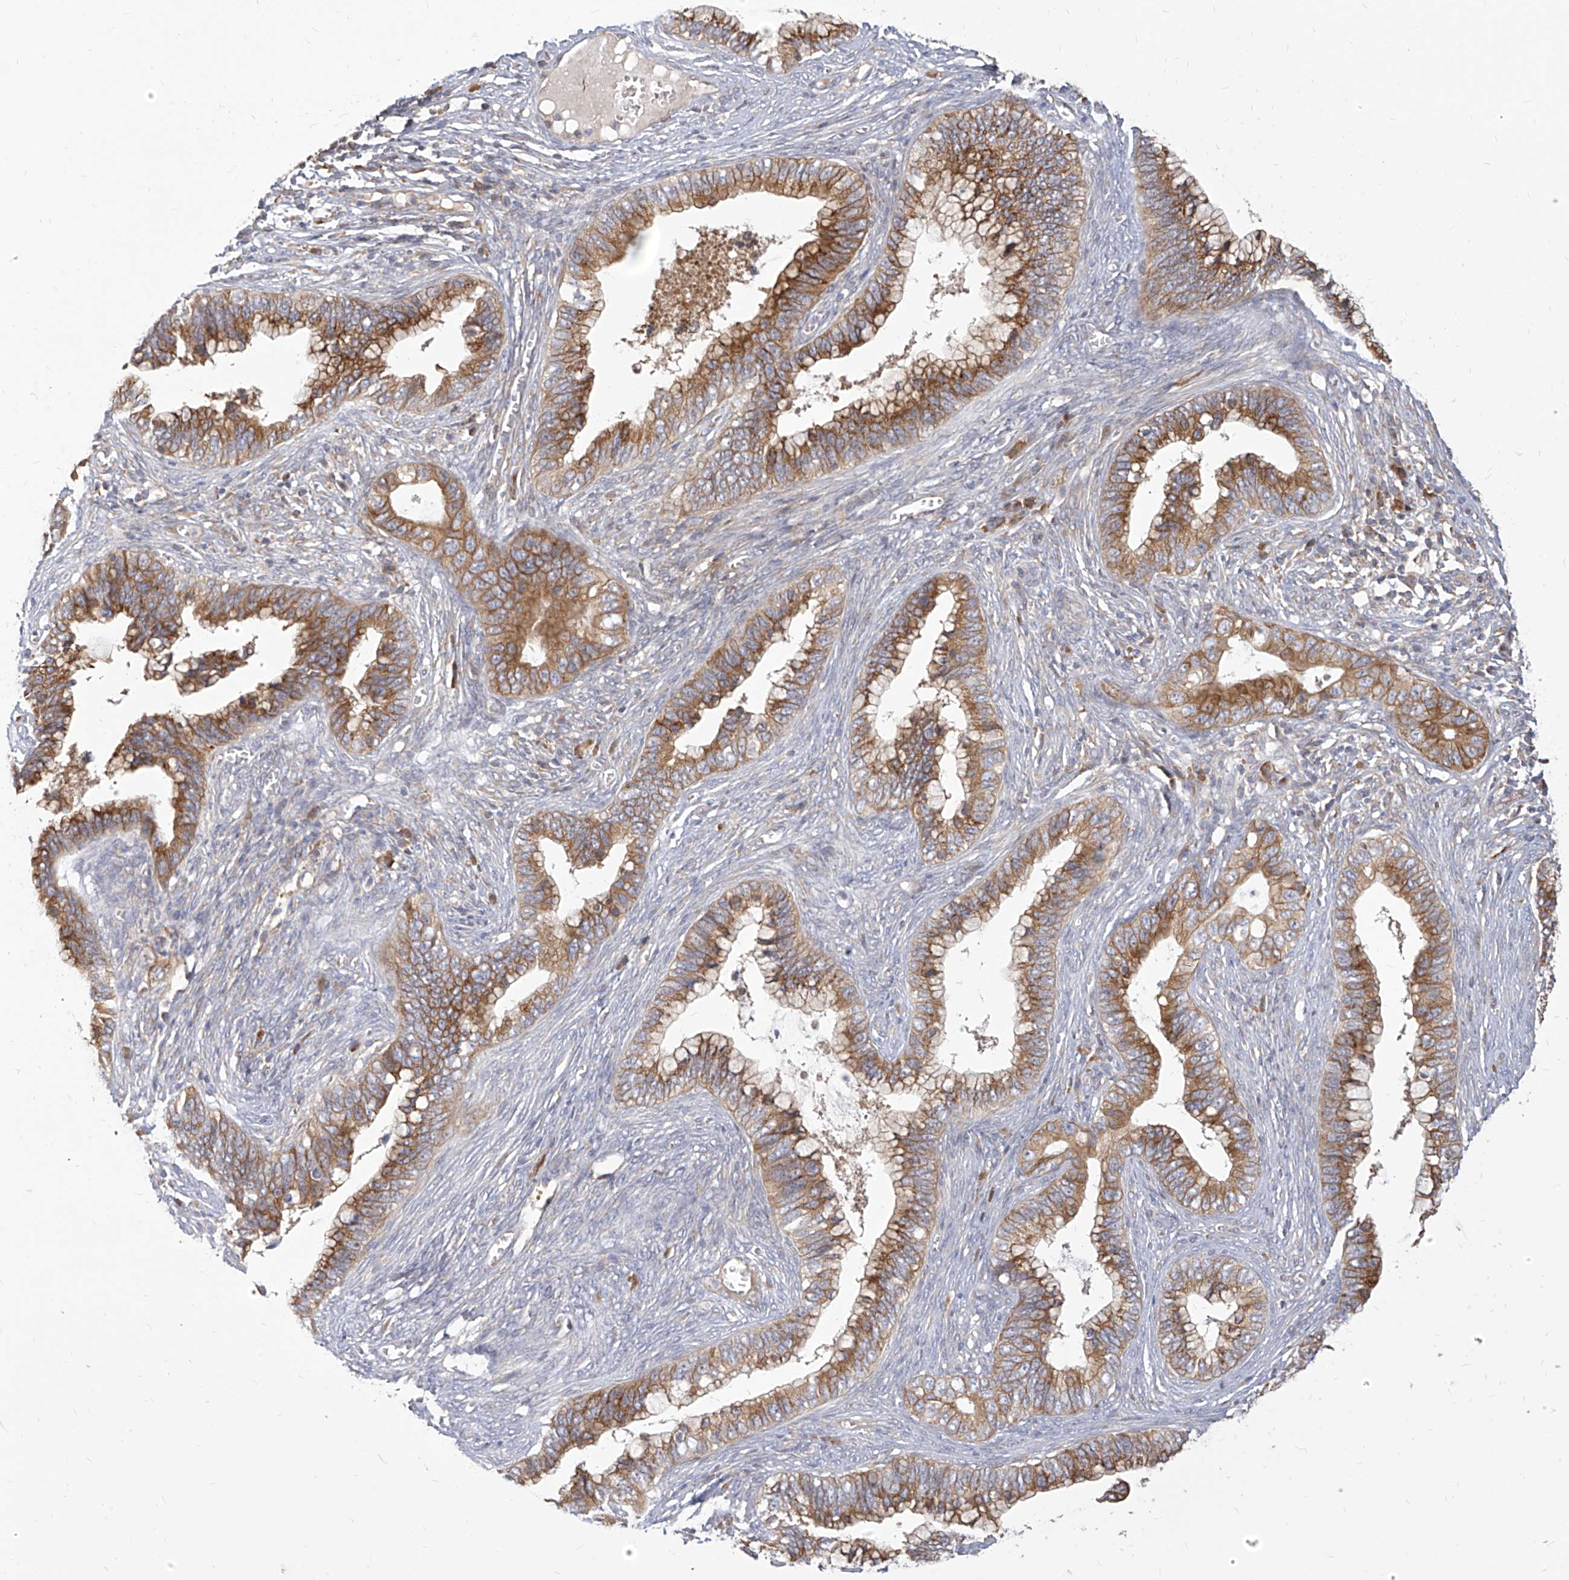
{"staining": {"intensity": "moderate", "quantity": ">75%", "location": "cytoplasmic/membranous"}, "tissue": "cervical cancer", "cell_type": "Tumor cells", "image_type": "cancer", "snomed": [{"axis": "morphology", "description": "Adenocarcinoma, NOS"}, {"axis": "topography", "description": "Cervix"}], "caption": "Cervical cancer (adenocarcinoma) stained with IHC reveals moderate cytoplasmic/membranous staining in approximately >75% of tumor cells. (Stains: DAB in brown, nuclei in blue, Microscopy: brightfield microscopy at high magnification).", "gene": "FAM83B", "patient": {"sex": "female", "age": 44}}